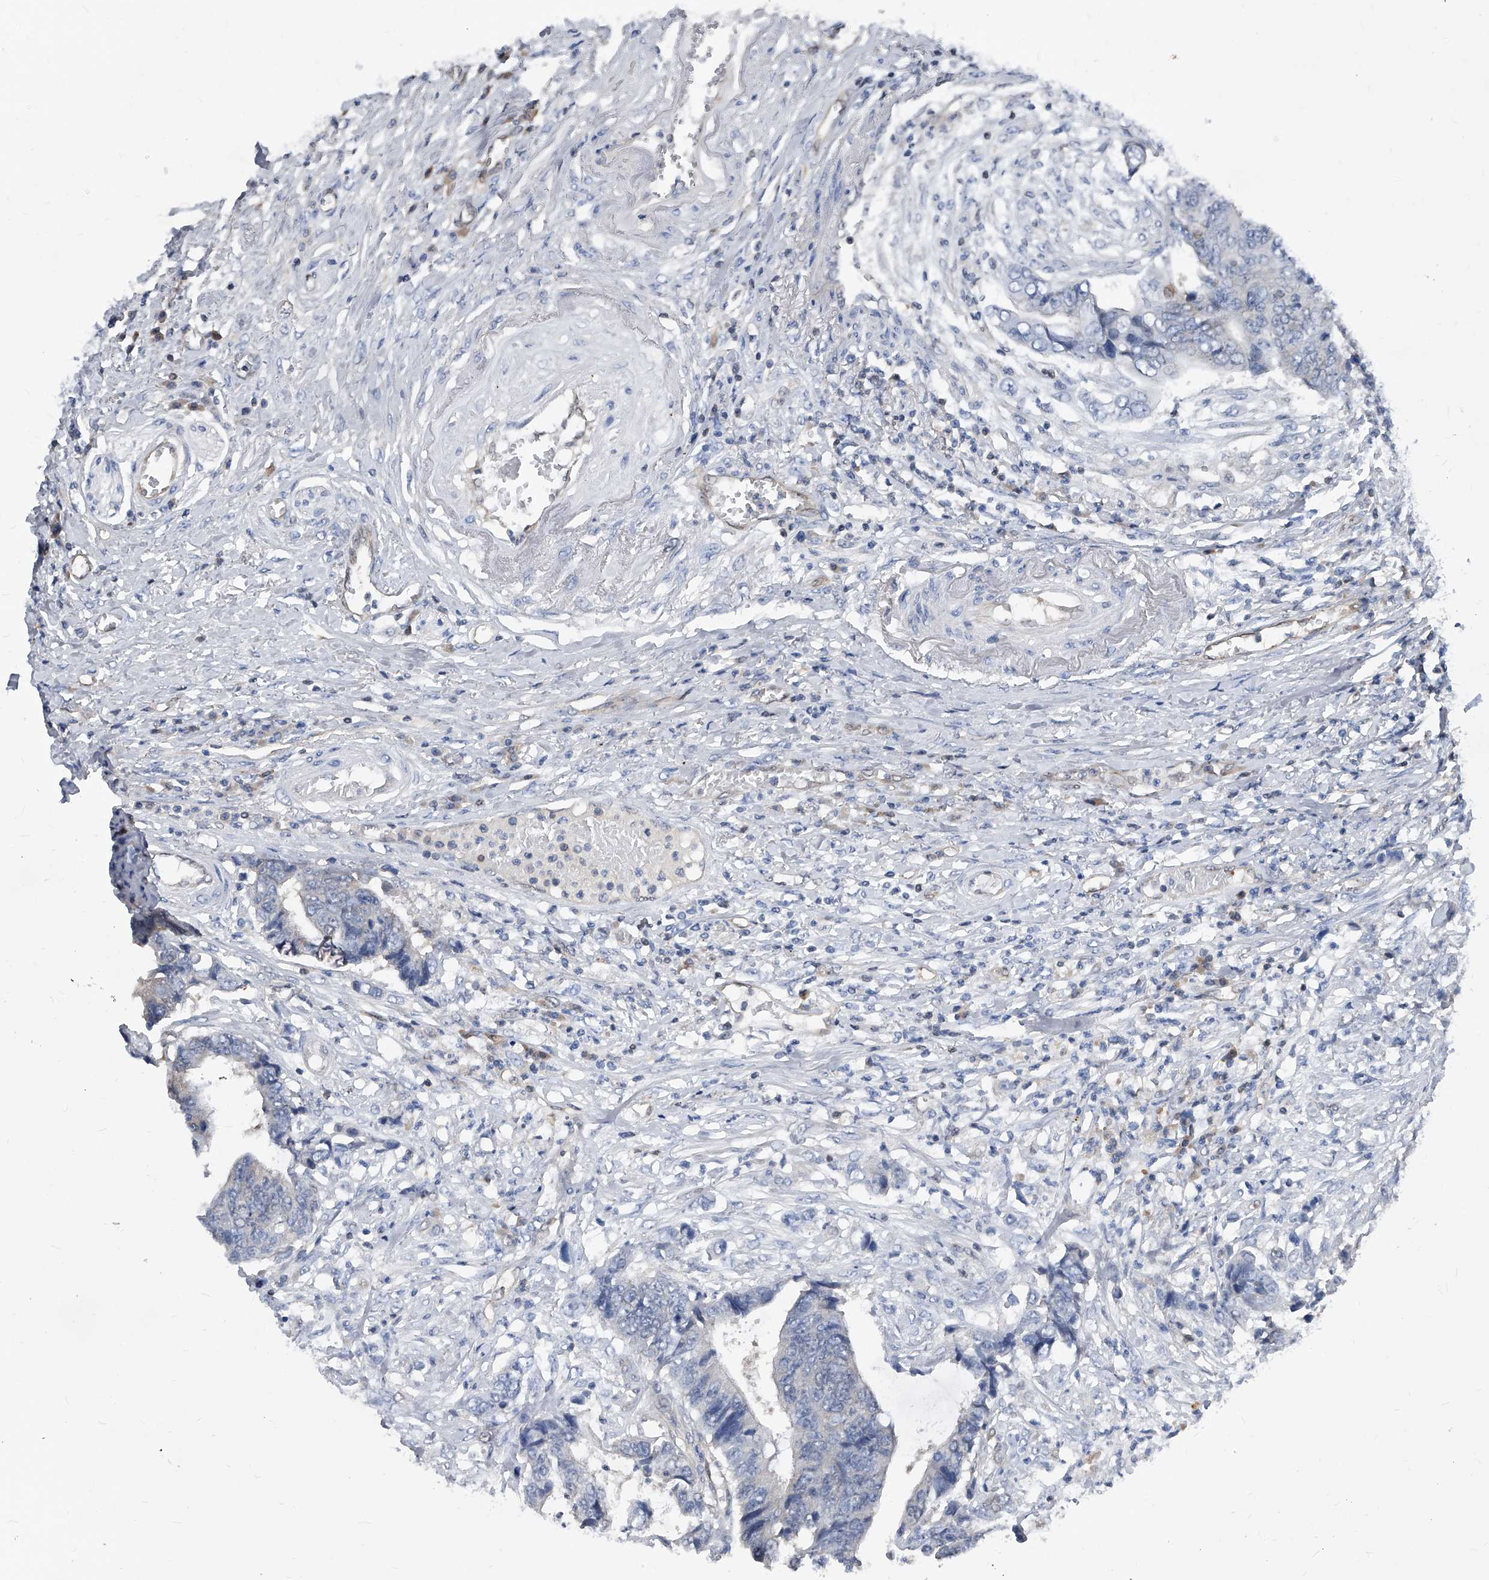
{"staining": {"intensity": "negative", "quantity": "none", "location": "none"}, "tissue": "colorectal cancer", "cell_type": "Tumor cells", "image_type": "cancer", "snomed": [{"axis": "morphology", "description": "Adenocarcinoma, NOS"}, {"axis": "topography", "description": "Rectum"}], "caption": "The histopathology image displays no significant expression in tumor cells of colorectal cancer.", "gene": "MAP2K6", "patient": {"sex": "male", "age": 84}}